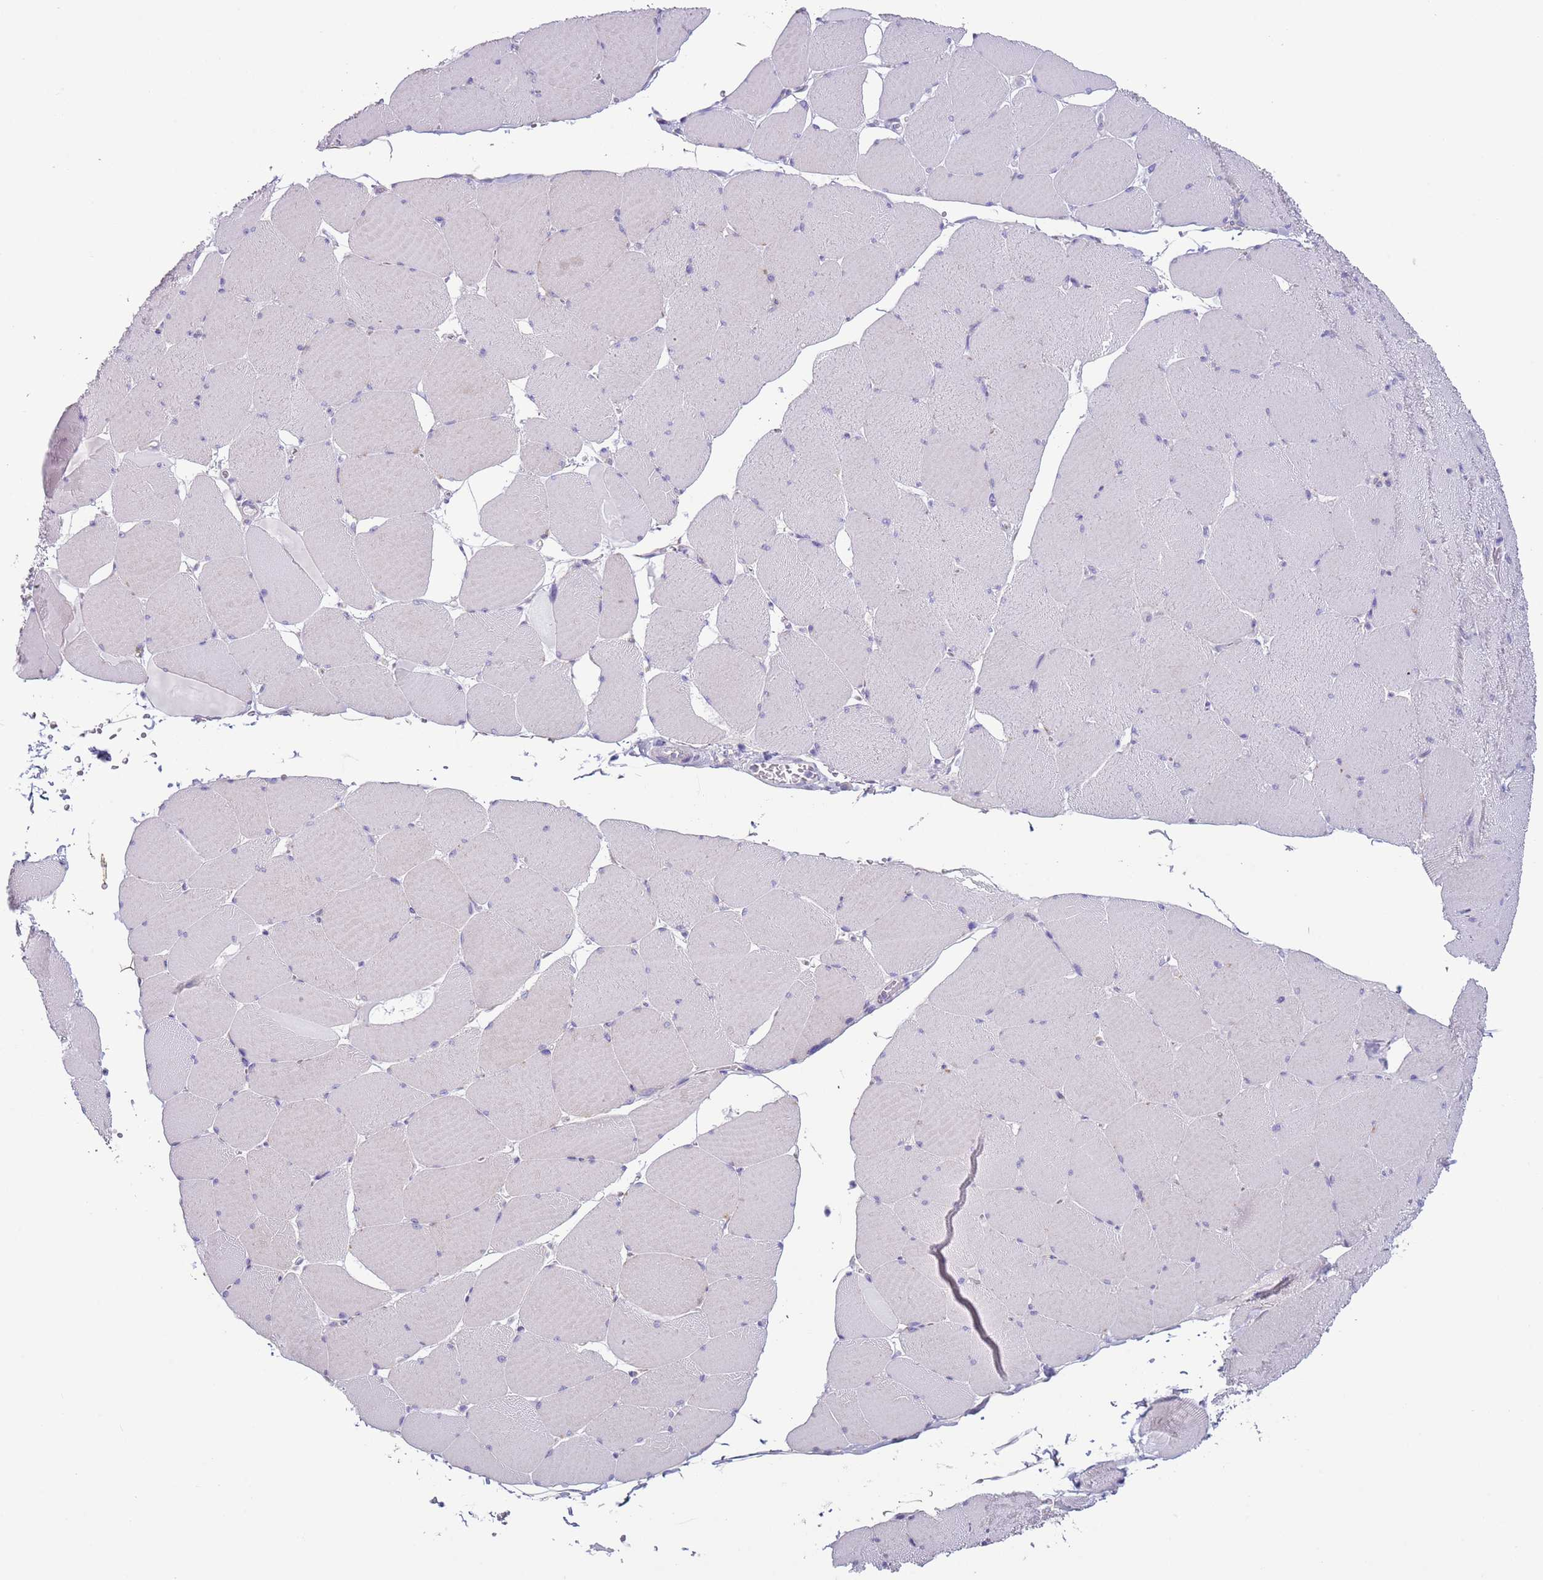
{"staining": {"intensity": "negative", "quantity": "none", "location": "none"}, "tissue": "skeletal muscle", "cell_type": "Myocytes", "image_type": "normal", "snomed": [{"axis": "morphology", "description": "Normal tissue, NOS"}, {"axis": "topography", "description": "Skeletal muscle"}, {"axis": "topography", "description": "Head-Neck"}], "caption": "IHC photomicrograph of benign human skeletal muscle stained for a protein (brown), which displays no staining in myocytes. (DAB IHC, high magnification).", "gene": "NPAP1", "patient": {"sex": "male", "age": 66}}